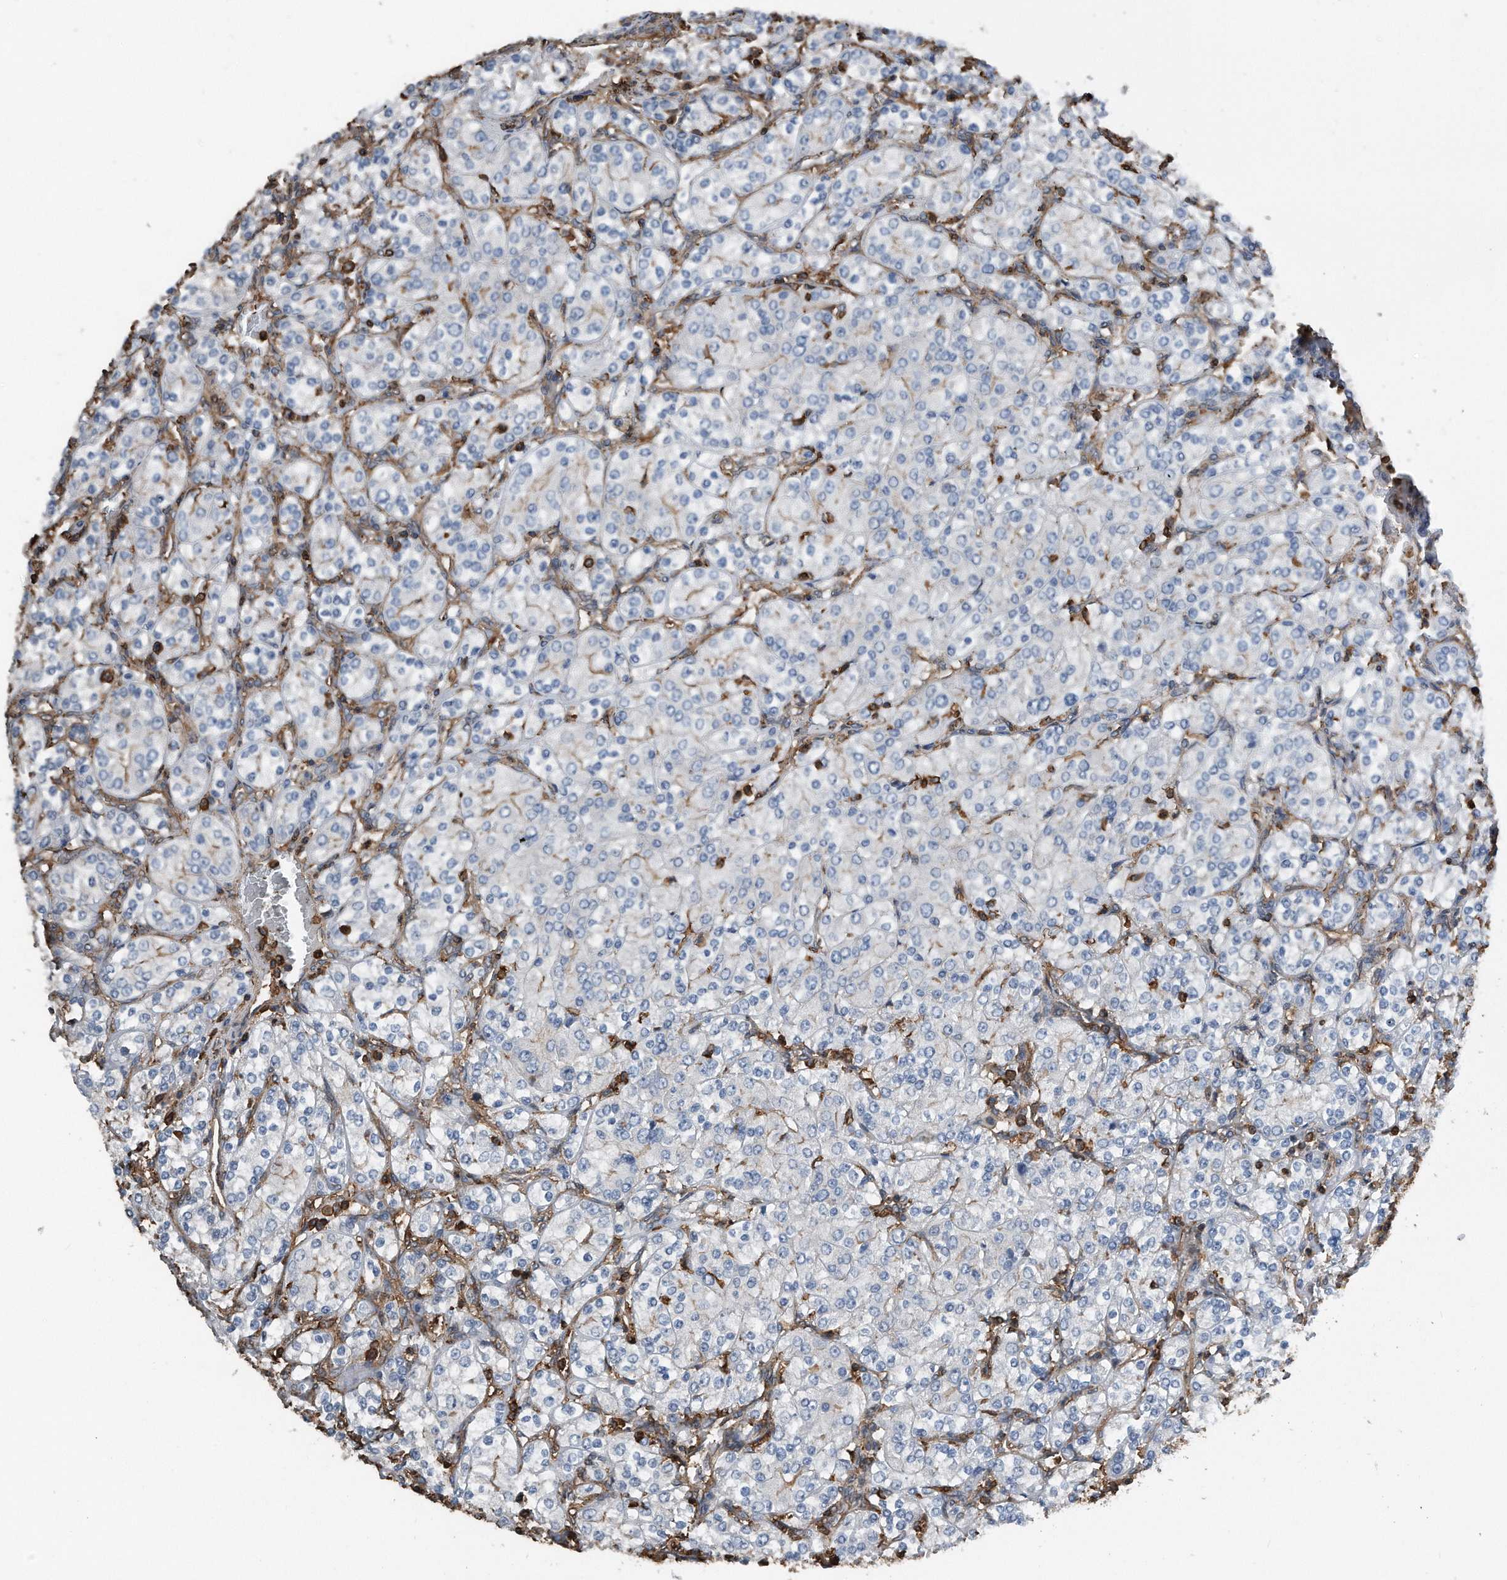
{"staining": {"intensity": "negative", "quantity": "none", "location": "none"}, "tissue": "renal cancer", "cell_type": "Tumor cells", "image_type": "cancer", "snomed": [{"axis": "morphology", "description": "Adenocarcinoma, NOS"}, {"axis": "topography", "description": "Kidney"}], "caption": "Immunohistochemical staining of adenocarcinoma (renal) shows no significant staining in tumor cells.", "gene": "RSPO3", "patient": {"sex": "male", "age": 77}}